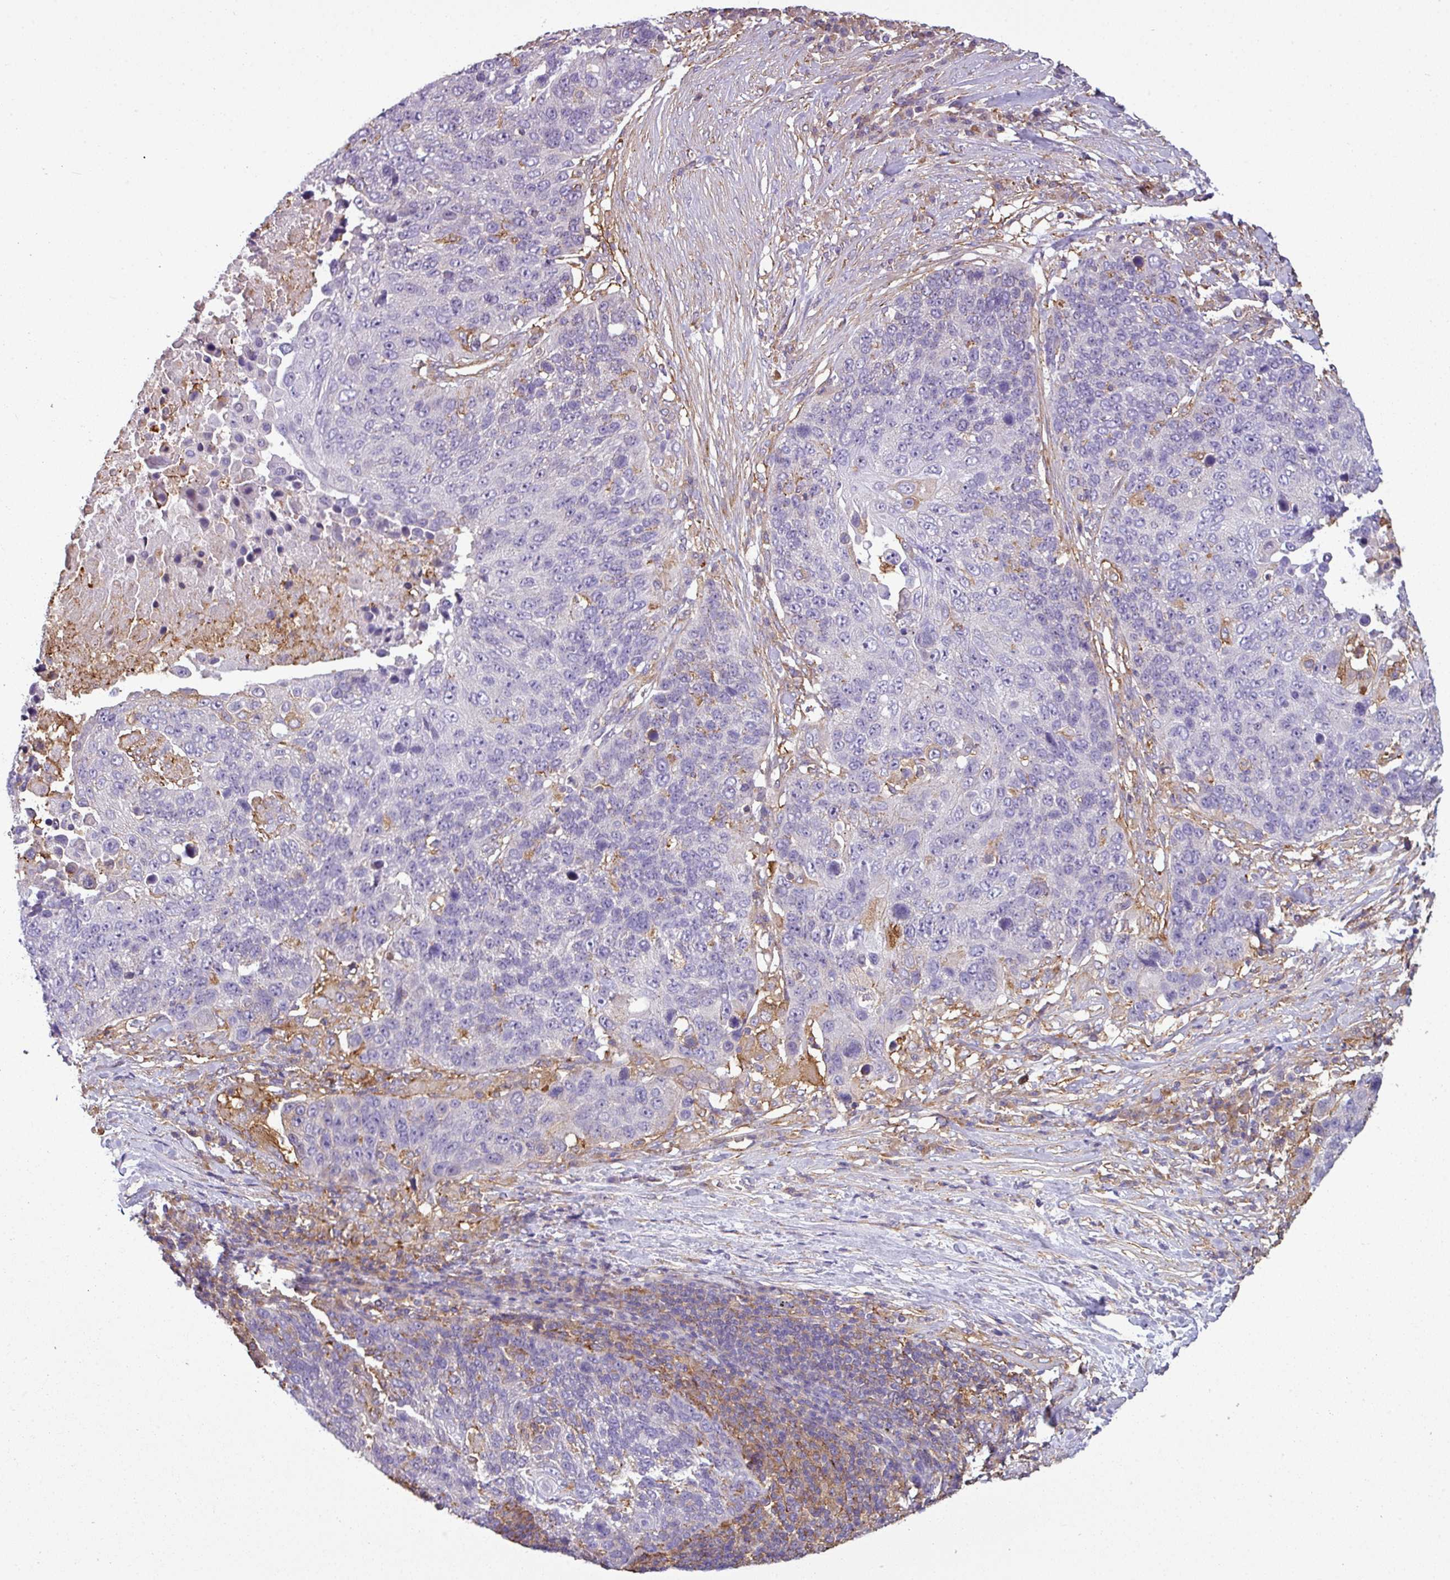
{"staining": {"intensity": "negative", "quantity": "none", "location": "none"}, "tissue": "lung cancer", "cell_type": "Tumor cells", "image_type": "cancer", "snomed": [{"axis": "morphology", "description": "Normal tissue, NOS"}, {"axis": "morphology", "description": "Squamous cell carcinoma, NOS"}, {"axis": "topography", "description": "Lymph node"}, {"axis": "topography", "description": "Lung"}], "caption": "This is an immunohistochemistry (IHC) photomicrograph of human lung cancer. There is no staining in tumor cells.", "gene": "XNDC1N", "patient": {"sex": "male", "age": 66}}